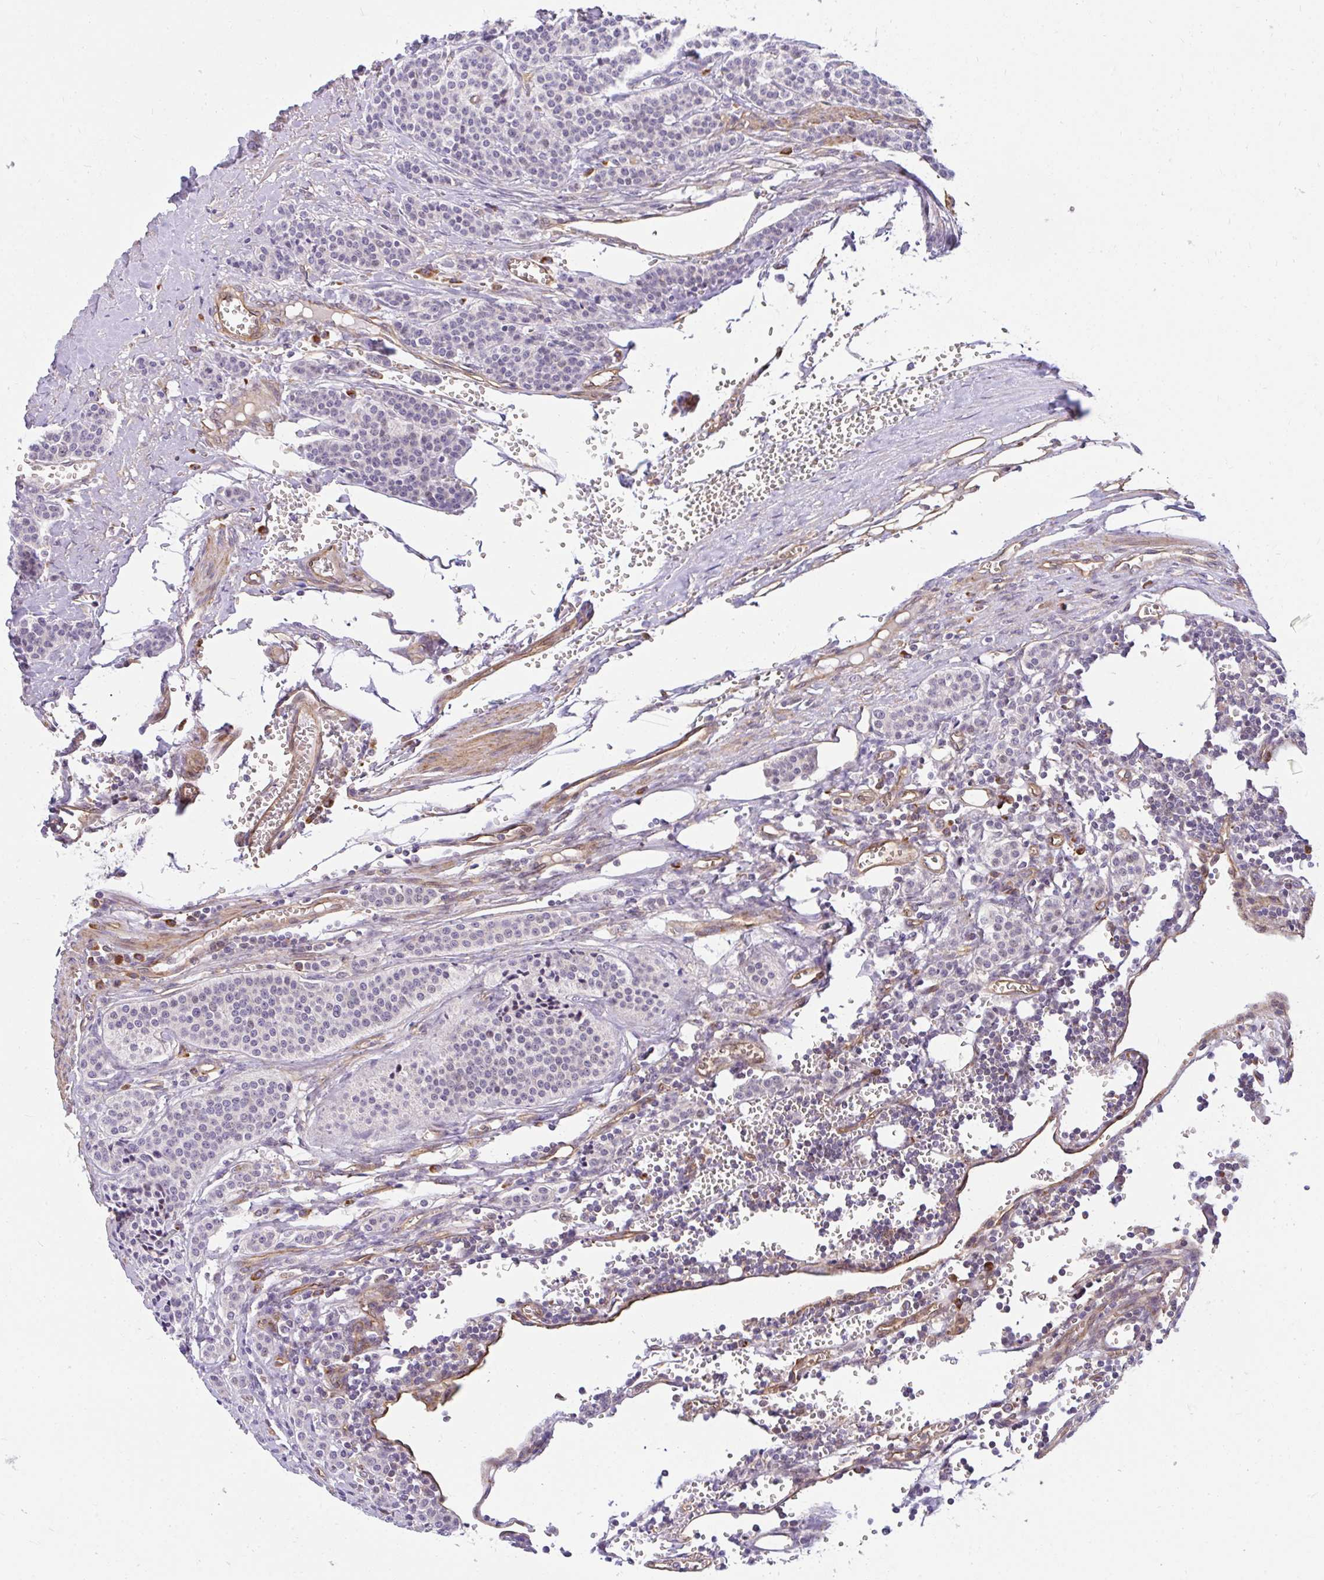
{"staining": {"intensity": "negative", "quantity": "none", "location": "none"}, "tissue": "carcinoid", "cell_type": "Tumor cells", "image_type": "cancer", "snomed": [{"axis": "morphology", "description": "Carcinoid, malignant, NOS"}, {"axis": "topography", "description": "Small intestine"}], "caption": "Image shows no significant protein staining in tumor cells of carcinoid.", "gene": "RSKR", "patient": {"sex": "male", "age": 63}}